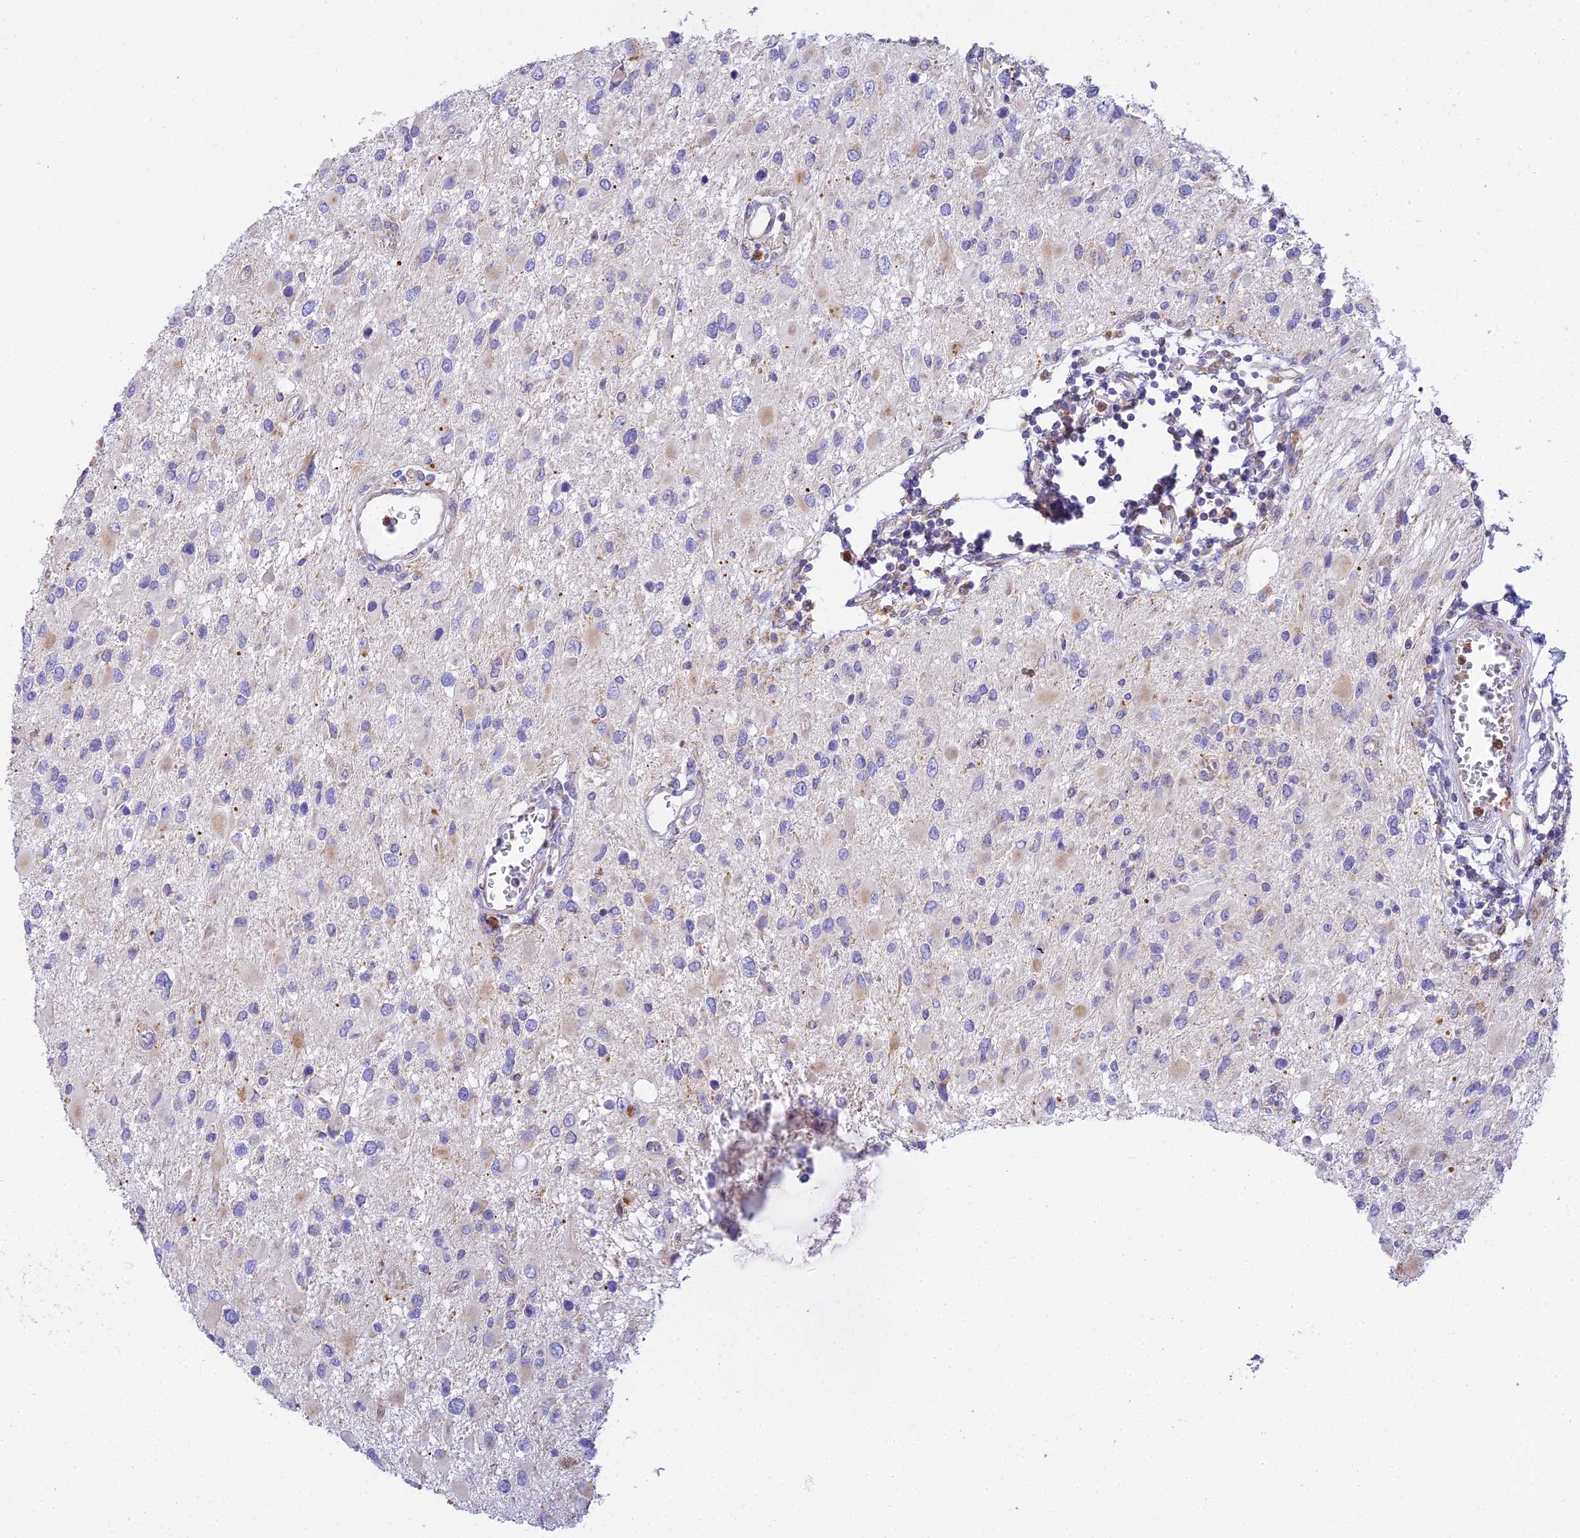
{"staining": {"intensity": "negative", "quantity": "none", "location": "none"}, "tissue": "glioma", "cell_type": "Tumor cells", "image_type": "cancer", "snomed": [{"axis": "morphology", "description": "Glioma, malignant, High grade"}, {"axis": "topography", "description": "Brain"}], "caption": "This is an immunohistochemistry photomicrograph of high-grade glioma (malignant). There is no expression in tumor cells.", "gene": "CLCN7", "patient": {"sex": "male", "age": 53}}